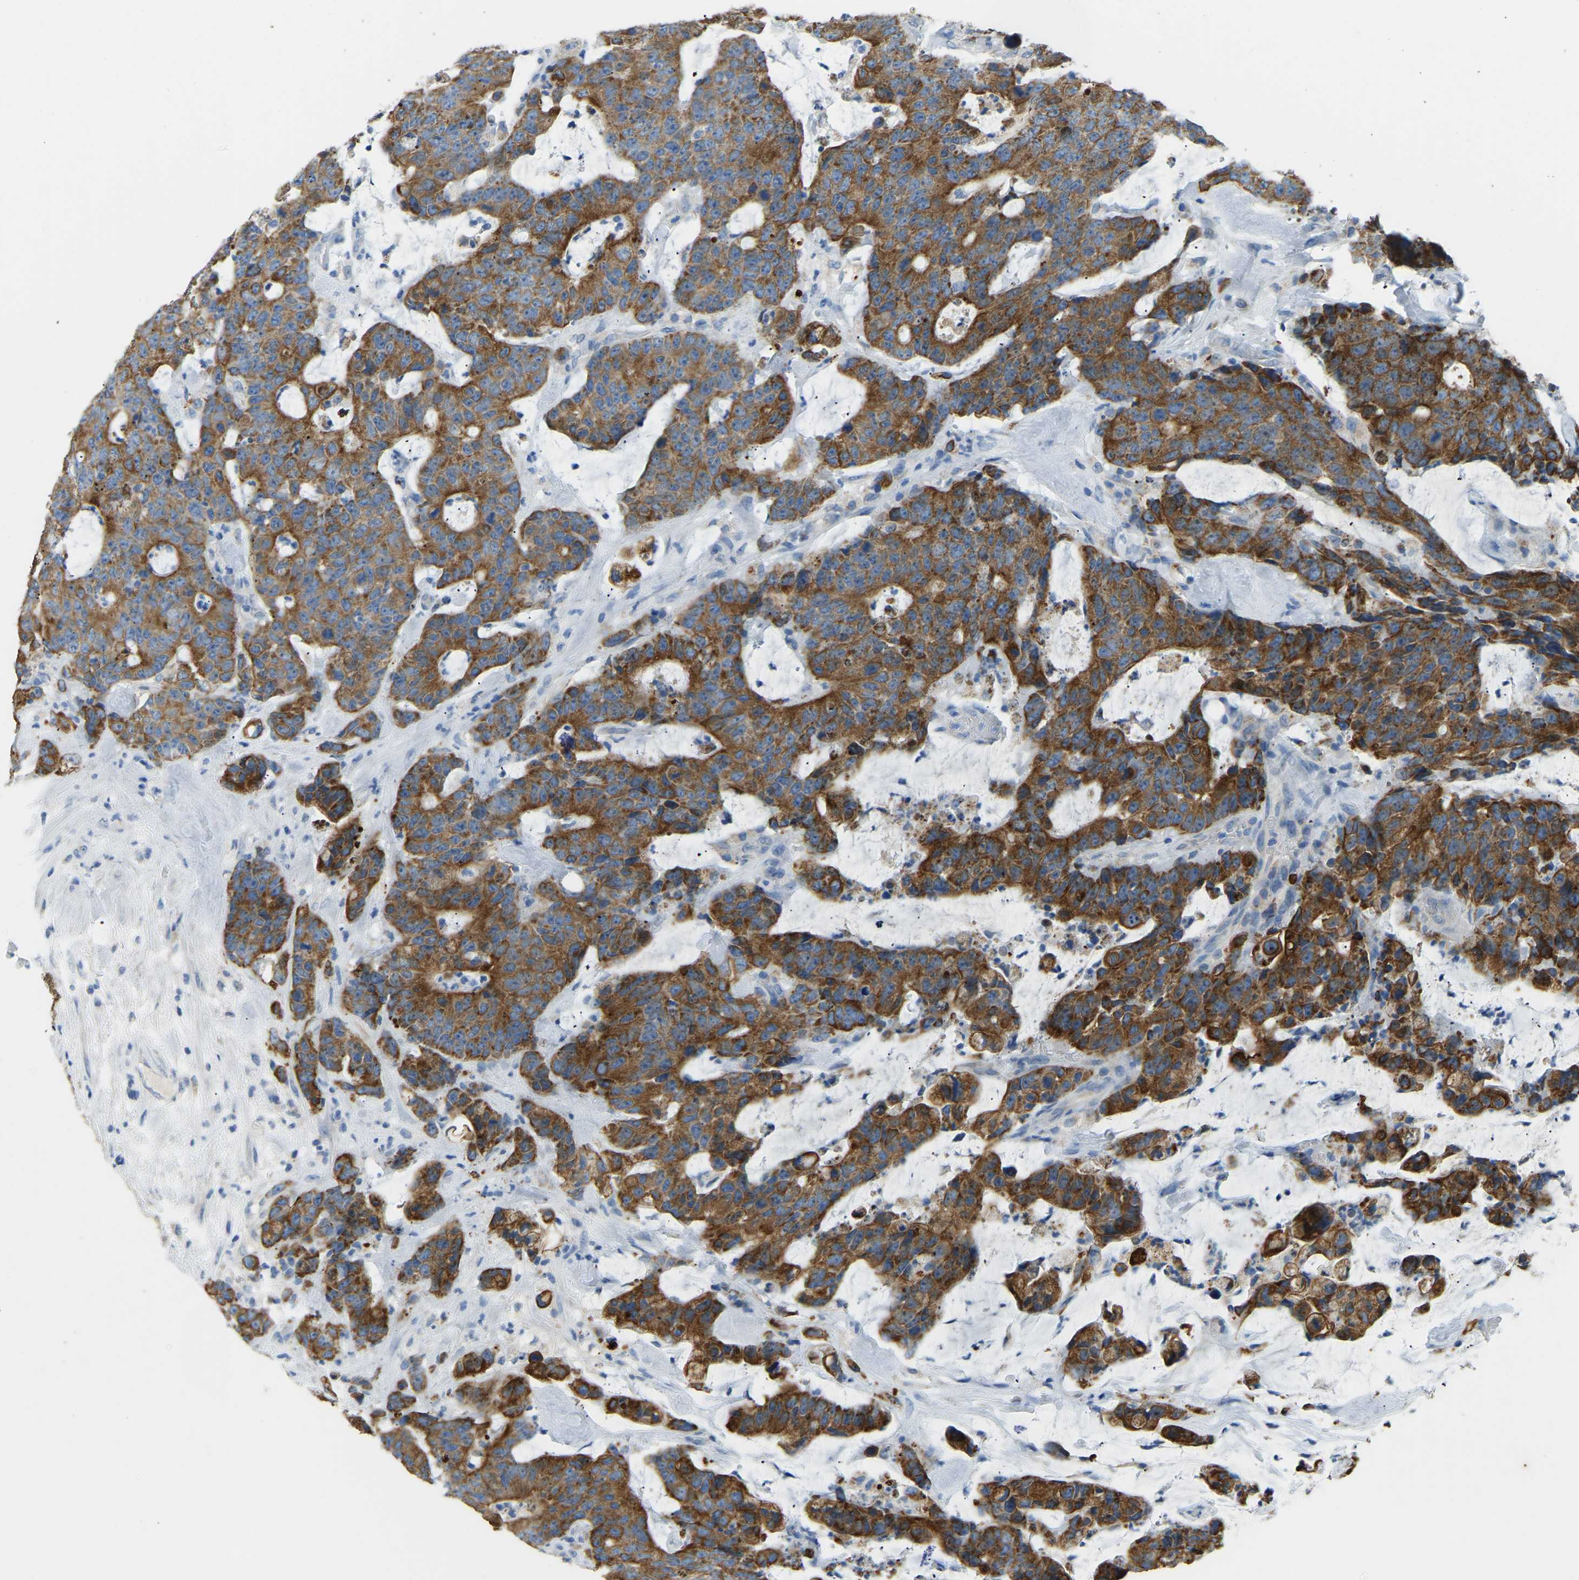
{"staining": {"intensity": "strong", "quantity": ">75%", "location": "cytoplasmic/membranous"}, "tissue": "colorectal cancer", "cell_type": "Tumor cells", "image_type": "cancer", "snomed": [{"axis": "morphology", "description": "Adenocarcinoma, NOS"}, {"axis": "topography", "description": "Colon"}], "caption": "Strong cytoplasmic/membranous expression for a protein is appreciated in approximately >75% of tumor cells of colorectal cancer (adenocarcinoma) using IHC.", "gene": "ZNF200", "patient": {"sex": "female", "age": 86}}